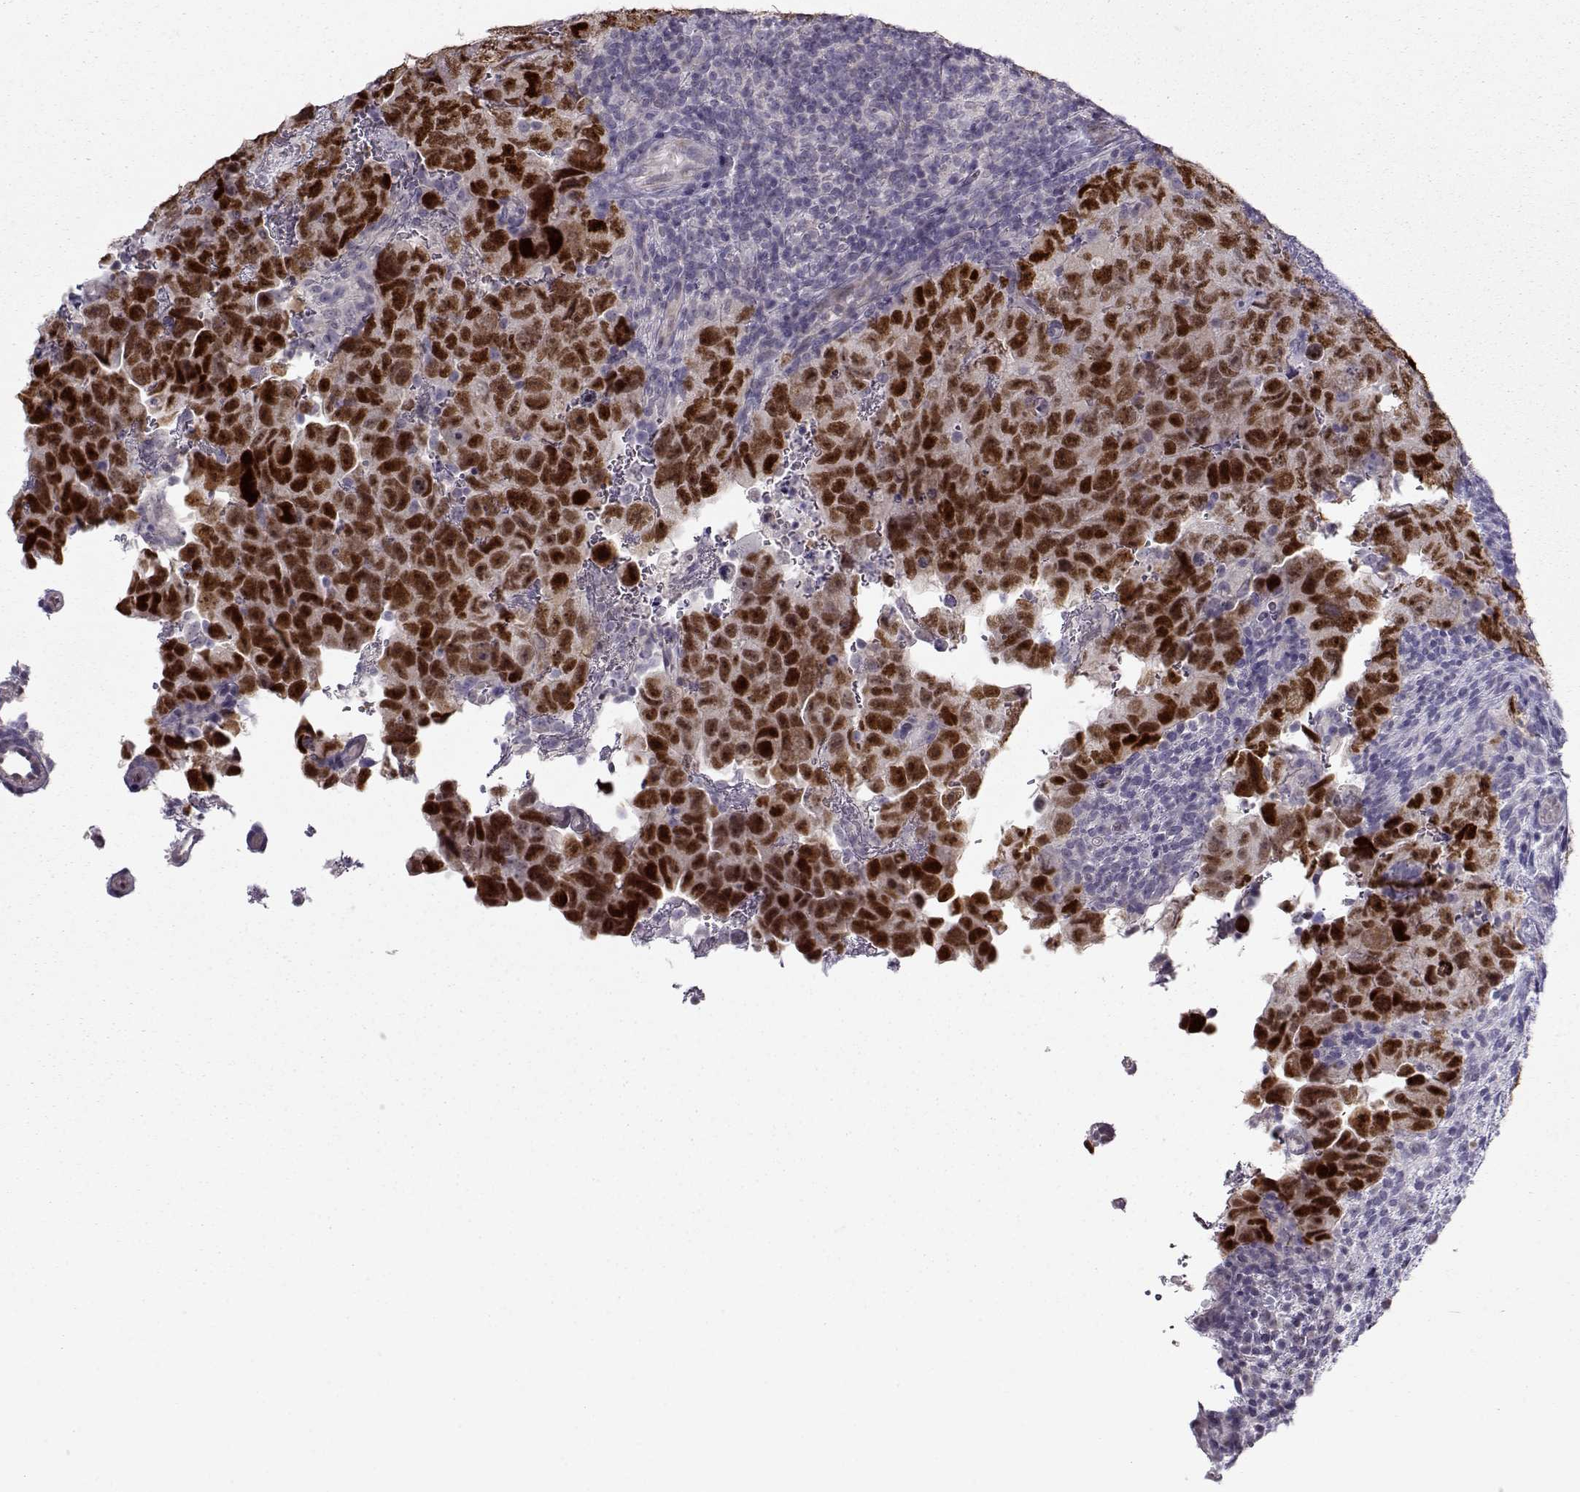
{"staining": {"intensity": "strong", "quantity": "25%-75%", "location": "nuclear"}, "tissue": "testis cancer", "cell_type": "Tumor cells", "image_type": "cancer", "snomed": [{"axis": "morphology", "description": "Carcinoma, Embryonal, NOS"}, {"axis": "topography", "description": "Testis"}], "caption": "Immunohistochemical staining of testis cancer shows high levels of strong nuclear staining in about 25%-75% of tumor cells. Immunohistochemistry stains the protein in brown and the nuclei are stained blue.", "gene": "KLF17", "patient": {"sex": "male", "age": 24}}